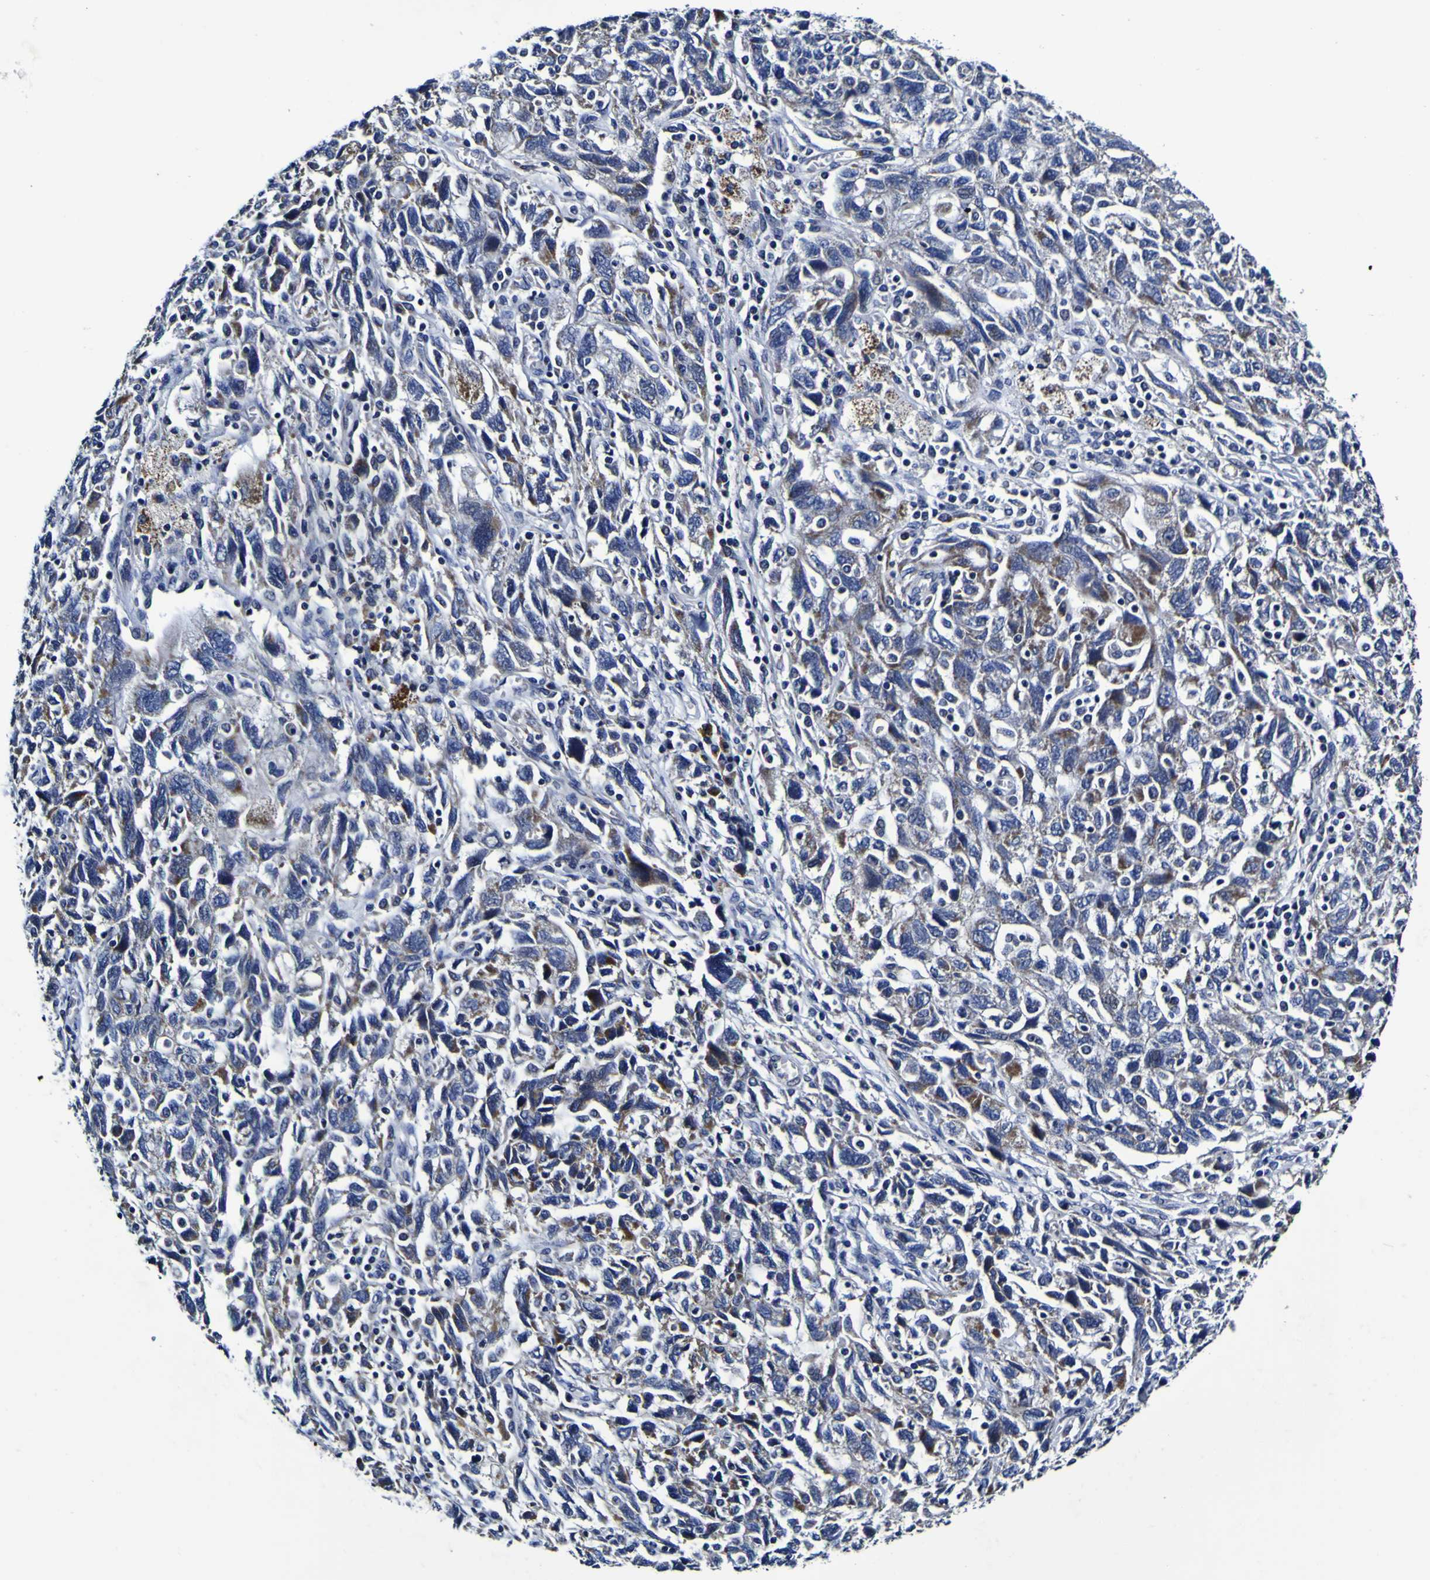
{"staining": {"intensity": "negative", "quantity": "none", "location": "none"}, "tissue": "ovarian cancer", "cell_type": "Tumor cells", "image_type": "cancer", "snomed": [{"axis": "morphology", "description": "Carcinoma, NOS"}, {"axis": "morphology", "description": "Cystadenocarcinoma, serous, NOS"}, {"axis": "topography", "description": "Ovary"}], "caption": "Immunohistochemistry (IHC) histopathology image of neoplastic tissue: ovarian cancer stained with DAB shows no significant protein positivity in tumor cells.", "gene": "PANK4", "patient": {"sex": "female", "age": 69}}